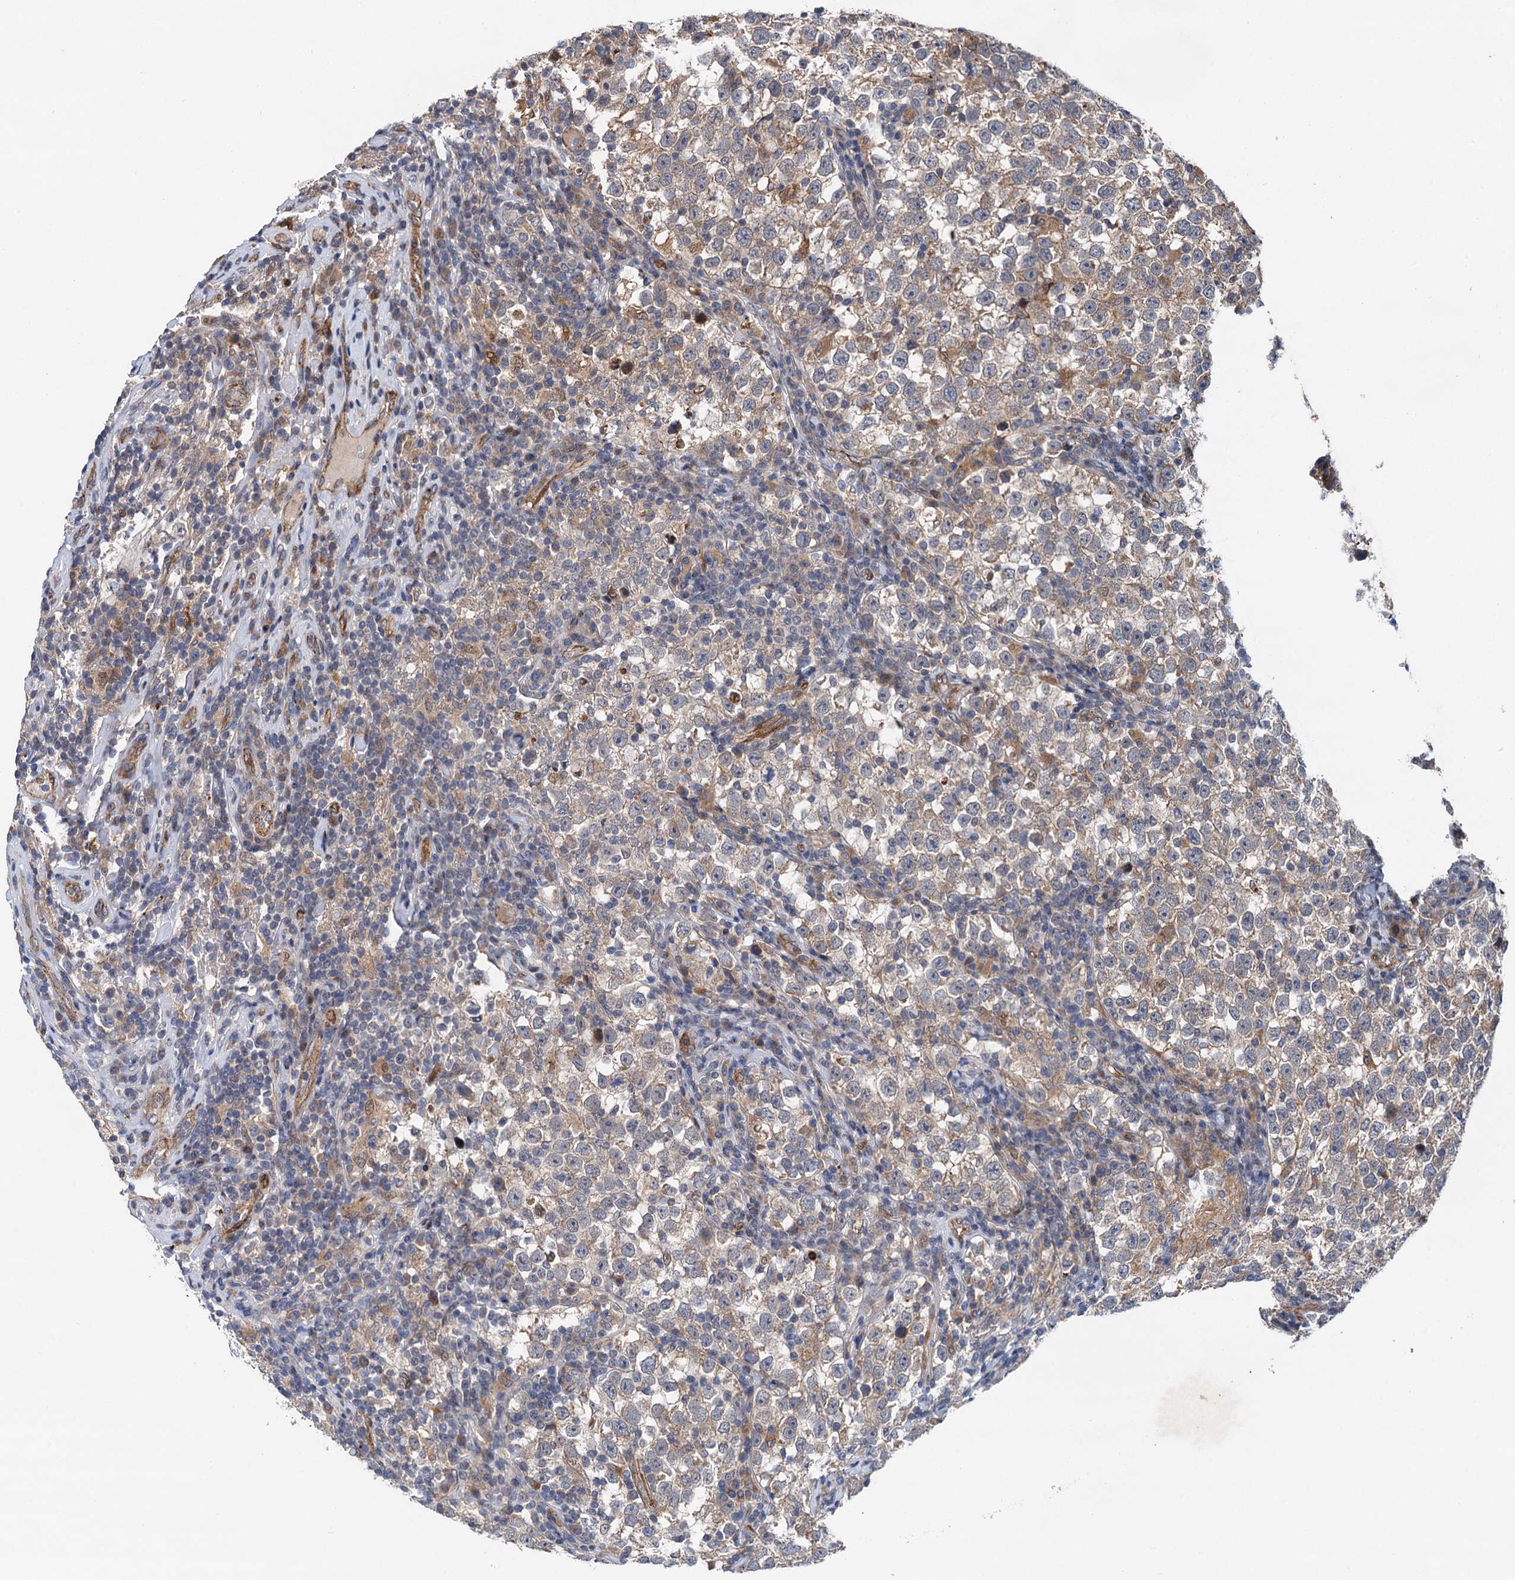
{"staining": {"intensity": "weak", "quantity": "25%-75%", "location": "cytoplasmic/membranous"}, "tissue": "testis cancer", "cell_type": "Tumor cells", "image_type": "cancer", "snomed": [{"axis": "morphology", "description": "Normal tissue, NOS"}, {"axis": "morphology", "description": "Seminoma, NOS"}, {"axis": "topography", "description": "Testis"}], "caption": "Immunohistochemistry of human seminoma (testis) reveals low levels of weak cytoplasmic/membranous expression in approximately 25%-75% of tumor cells. (Stains: DAB (3,3'-diaminobenzidine) in brown, nuclei in blue, Microscopy: brightfield microscopy at high magnification).", "gene": "NLRP10", "patient": {"sex": "male", "age": 43}}